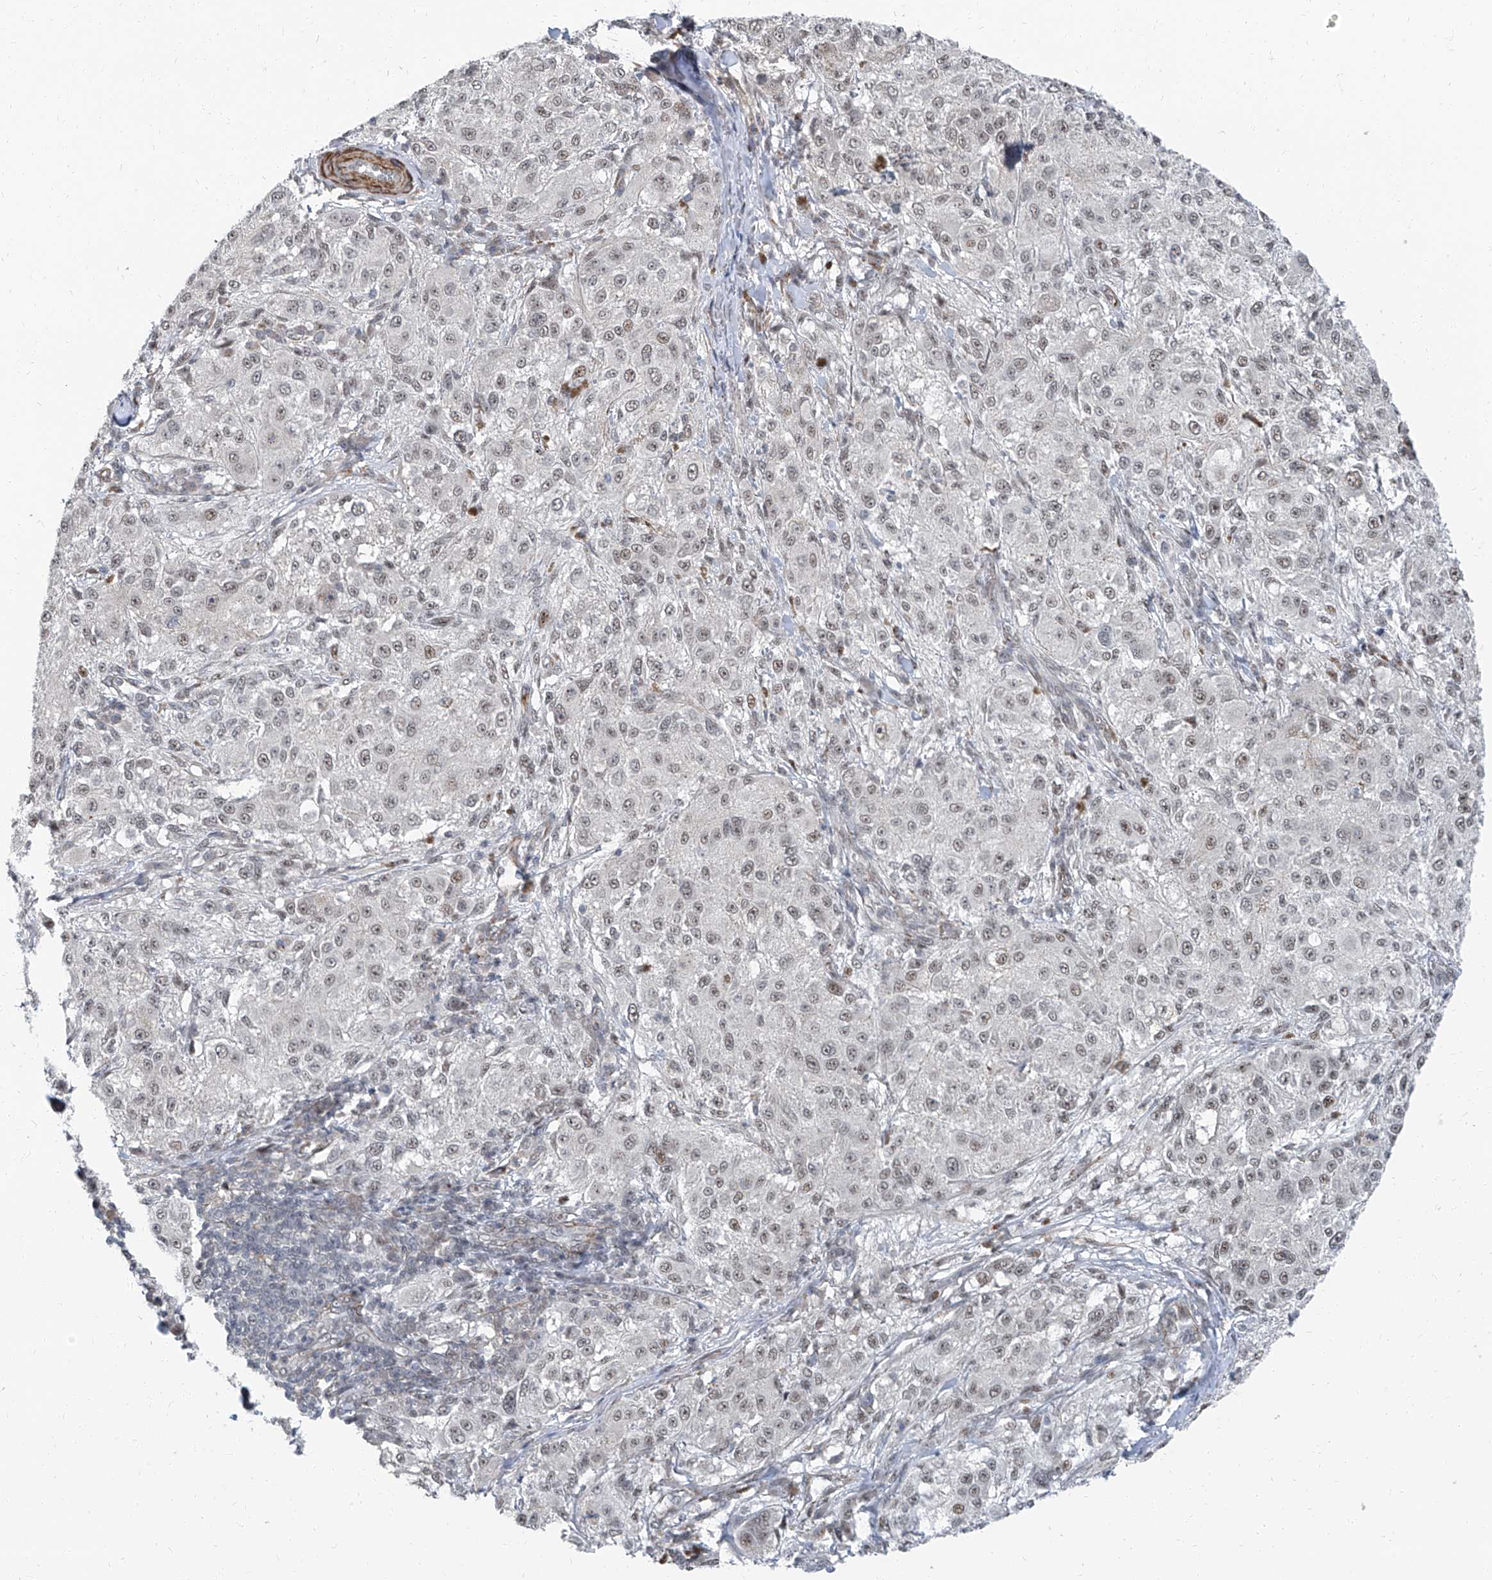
{"staining": {"intensity": "weak", "quantity": "25%-75%", "location": "nuclear"}, "tissue": "melanoma", "cell_type": "Tumor cells", "image_type": "cancer", "snomed": [{"axis": "morphology", "description": "Necrosis, NOS"}, {"axis": "morphology", "description": "Malignant melanoma, NOS"}, {"axis": "topography", "description": "Skin"}], "caption": "Immunohistochemical staining of melanoma demonstrates low levels of weak nuclear protein expression in approximately 25%-75% of tumor cells.", "gene": "TXLNB", "patient": {"sex": "female", "age": 87}}